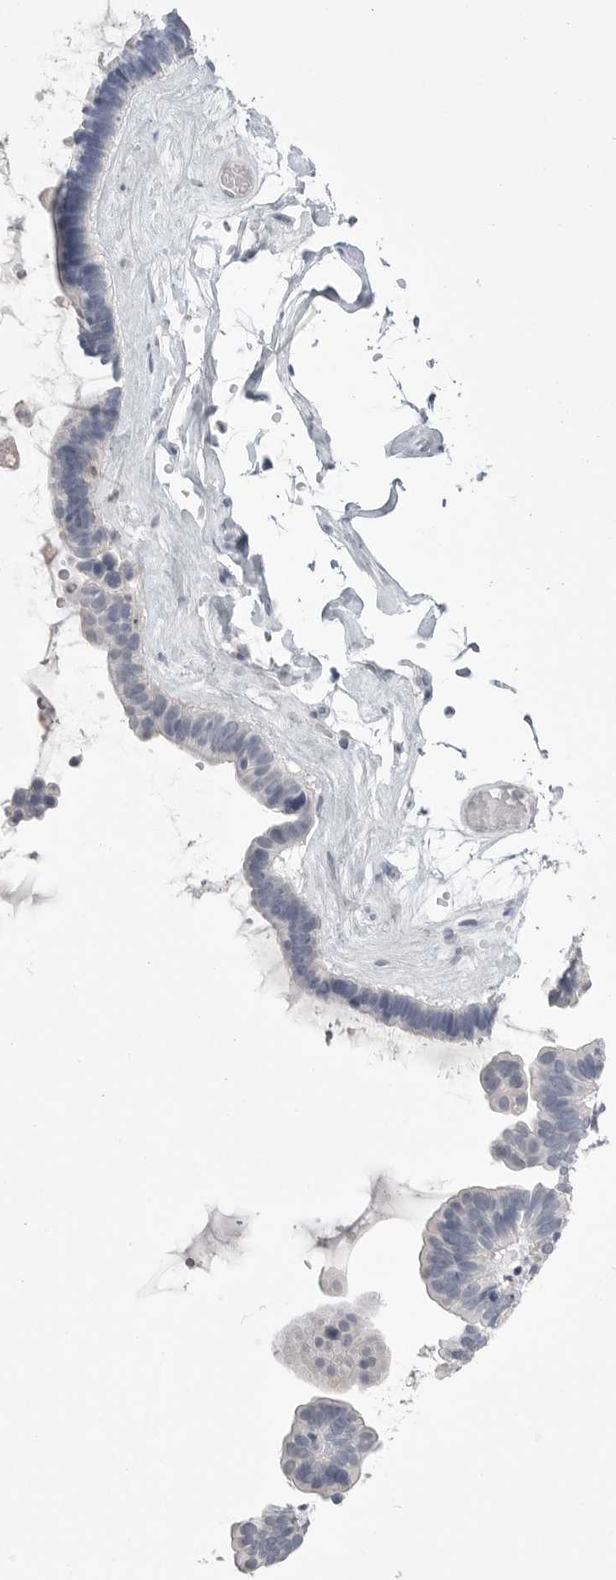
{"staining": {"intensity": "negative", "quantity": "none", "location": "none"}, "tissue": "ovarian cancer", "cell_type": "Tumor cells", "image_type": "cancer", "snomed": [{"axis": "morphology", "description": "Cystadenocarcinoma, serous, NOS"}, {"axis": "topography", "description": "Ovary"}], "caption": "Immunohistochemical staining of ovarian serous cystadenocarcinoma displays no significant staining in tumor cells. (Stains: DAB immunohistochemistry with hematoxylin counter stain, Microscopy: brightfield microscopy at high magnification).", "gene": "CPB1", "patient": {"sex": "female", "age": 56}}